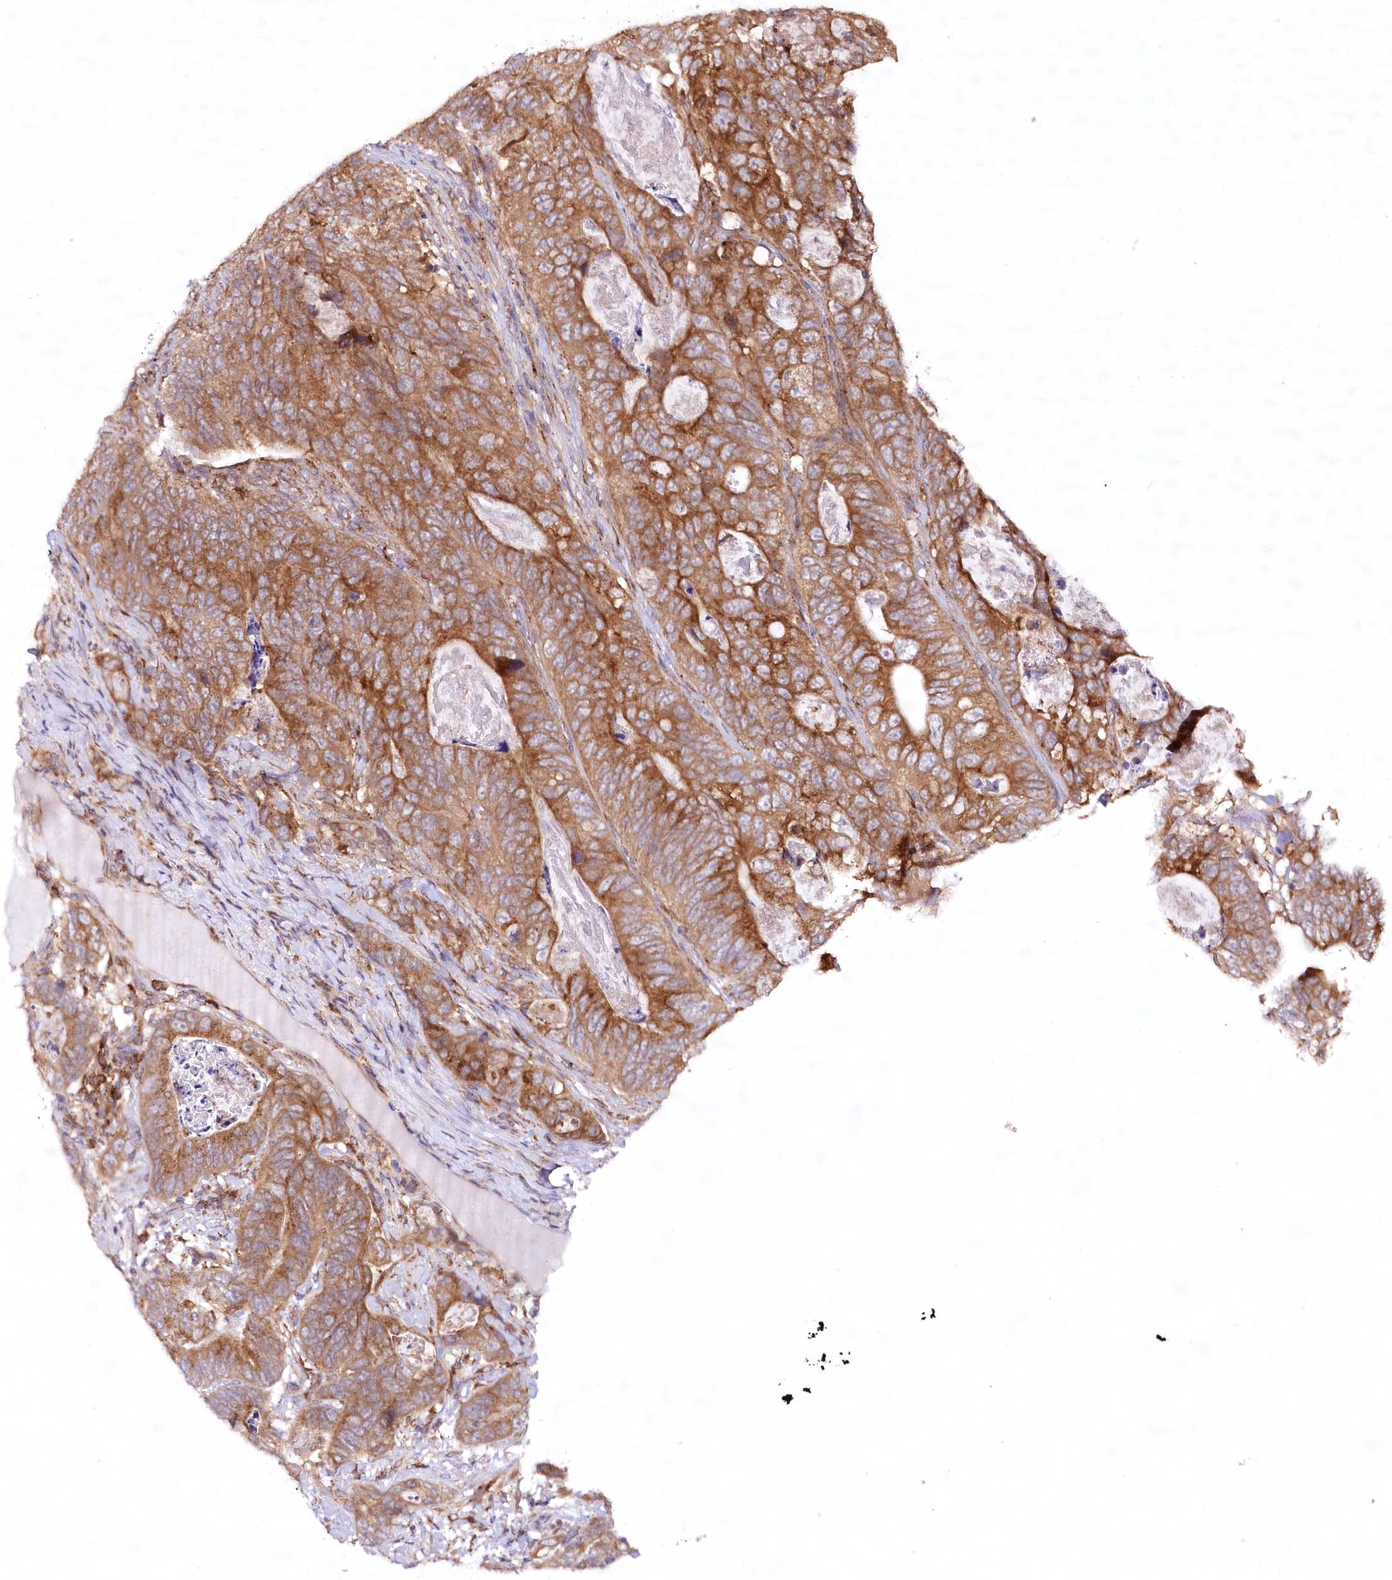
{"staining": {"intensity": "moderate", "quantity": ">75%", "location": "cytoplasmic/membranous"}, "tissue": "stomach cancer", "cell_type": "Tumor cells", "image_type": "cancer", "snomed": [{"axis": "morphology", "description": "Normal tissue, NOS"}, {"axis": "morphology", "description": "Adenocarcinoma, NOS"}, {"axis": "topography", "description": "Stomach"}], "caption": "Protein expression analysis of adenocarcinoma (stomach) displays moderate cytoplasmic/membranous positivity in about >75% of tumor cells. (Brightfield microscopy of DAB IHC at high magnification).", "gene": "COPG1", "patient": {"sex": "female", "age": 89}}